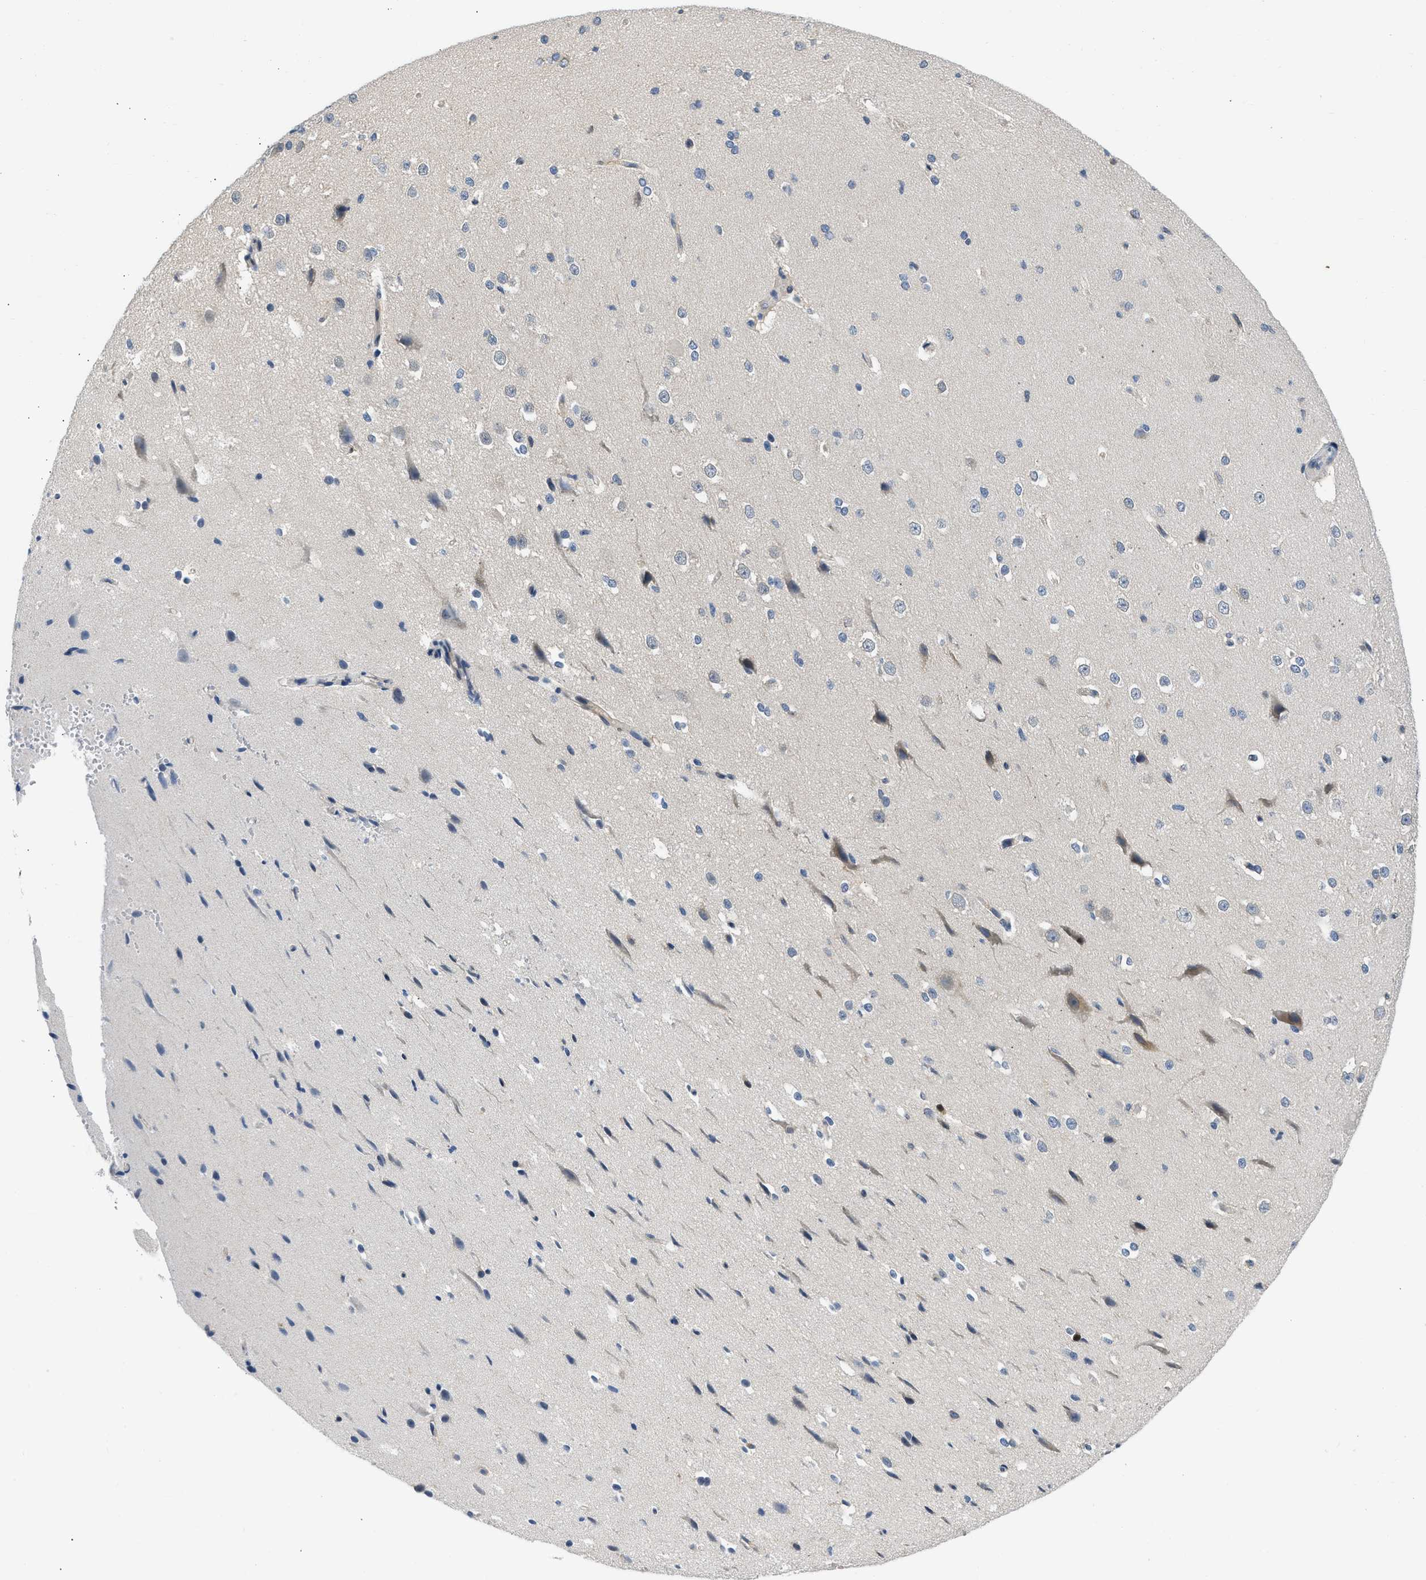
{"staining": {"intensity": "negative", "quantity": "none", "location": "none"}, "tissue": "cerebral cortex", "cell_type": "Endothelial cells", "image_type": "normal", "snomed": [{"axis": "morphology", "description": "Normal tissue, NOS"}, {"axis": "morphology", "description": "Developmental malformation"}, {"axis": "topography", "description": "Cerebral cortex"}], "caption": "Endothelial cells are negative for brown protein staining in normal cerebral cortex. (Brightfield microscopy of DAB (3,3'-diaminobenzidine) IHC at high magnification).", "gene": "OLIG3", "patient": {"sex": "female", "age": 30}}